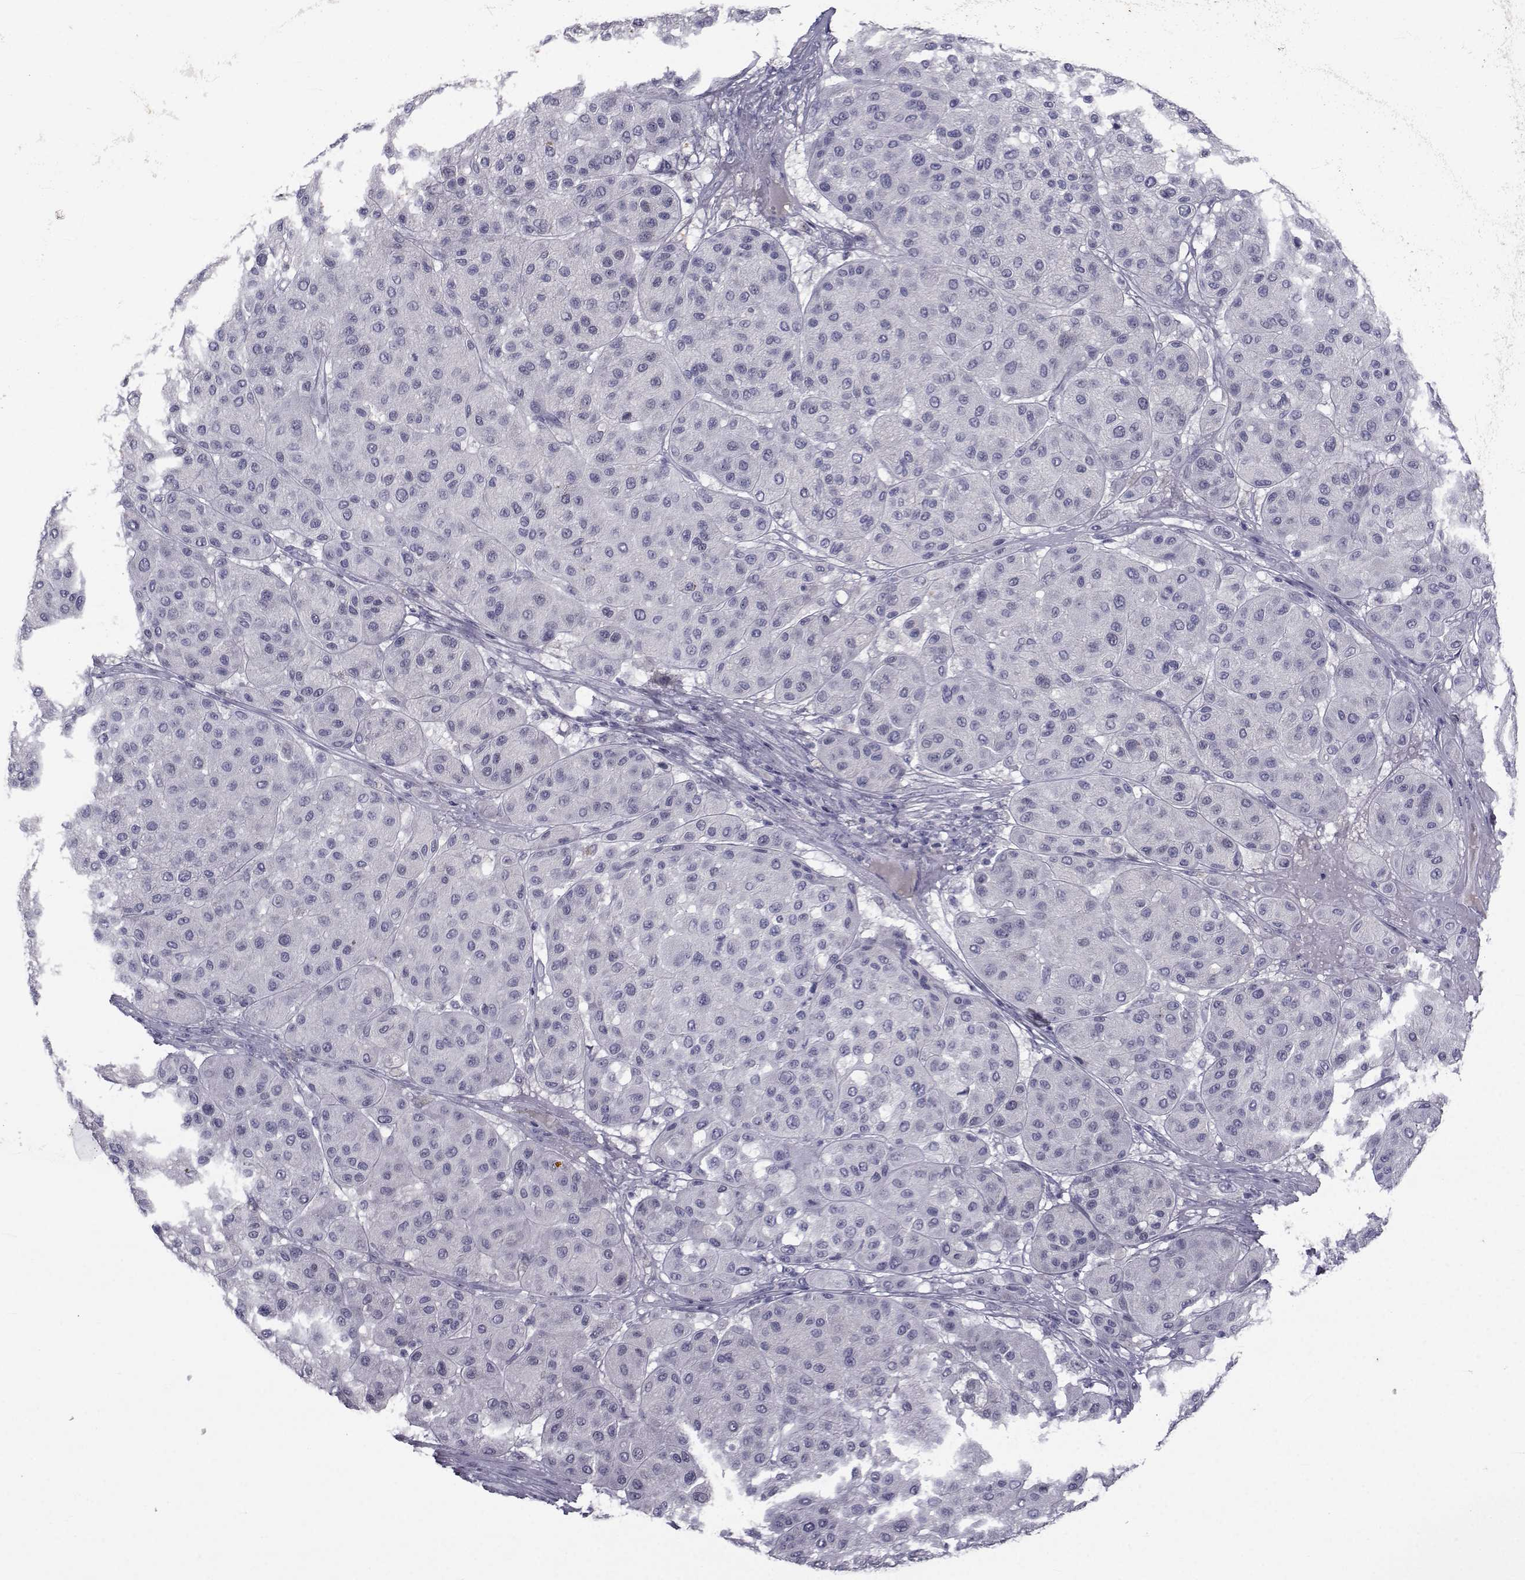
{"staining": {"intensity": "negative", "quantity": "none", "location": "none"}, "tissue": "melanoma", "cell_type": "Tumor cells", "image_type": "cancer", "snomed": [{"axis": "morphology", "description": "Malignant melanoma, Metastatic site"}, {"axis": "topography", "description": "Smooth muscle"}], "caption": "An immunohistochemistry photomicrograph of malignant melanoma (metastatic site) is shown. There is no staining in tumor cells of malignant melanoma (metastatic site). (DAB immunohistochemistry, high magnification).", "gene": "PAX2", "patient": {"sex": "male", "age": 41}}